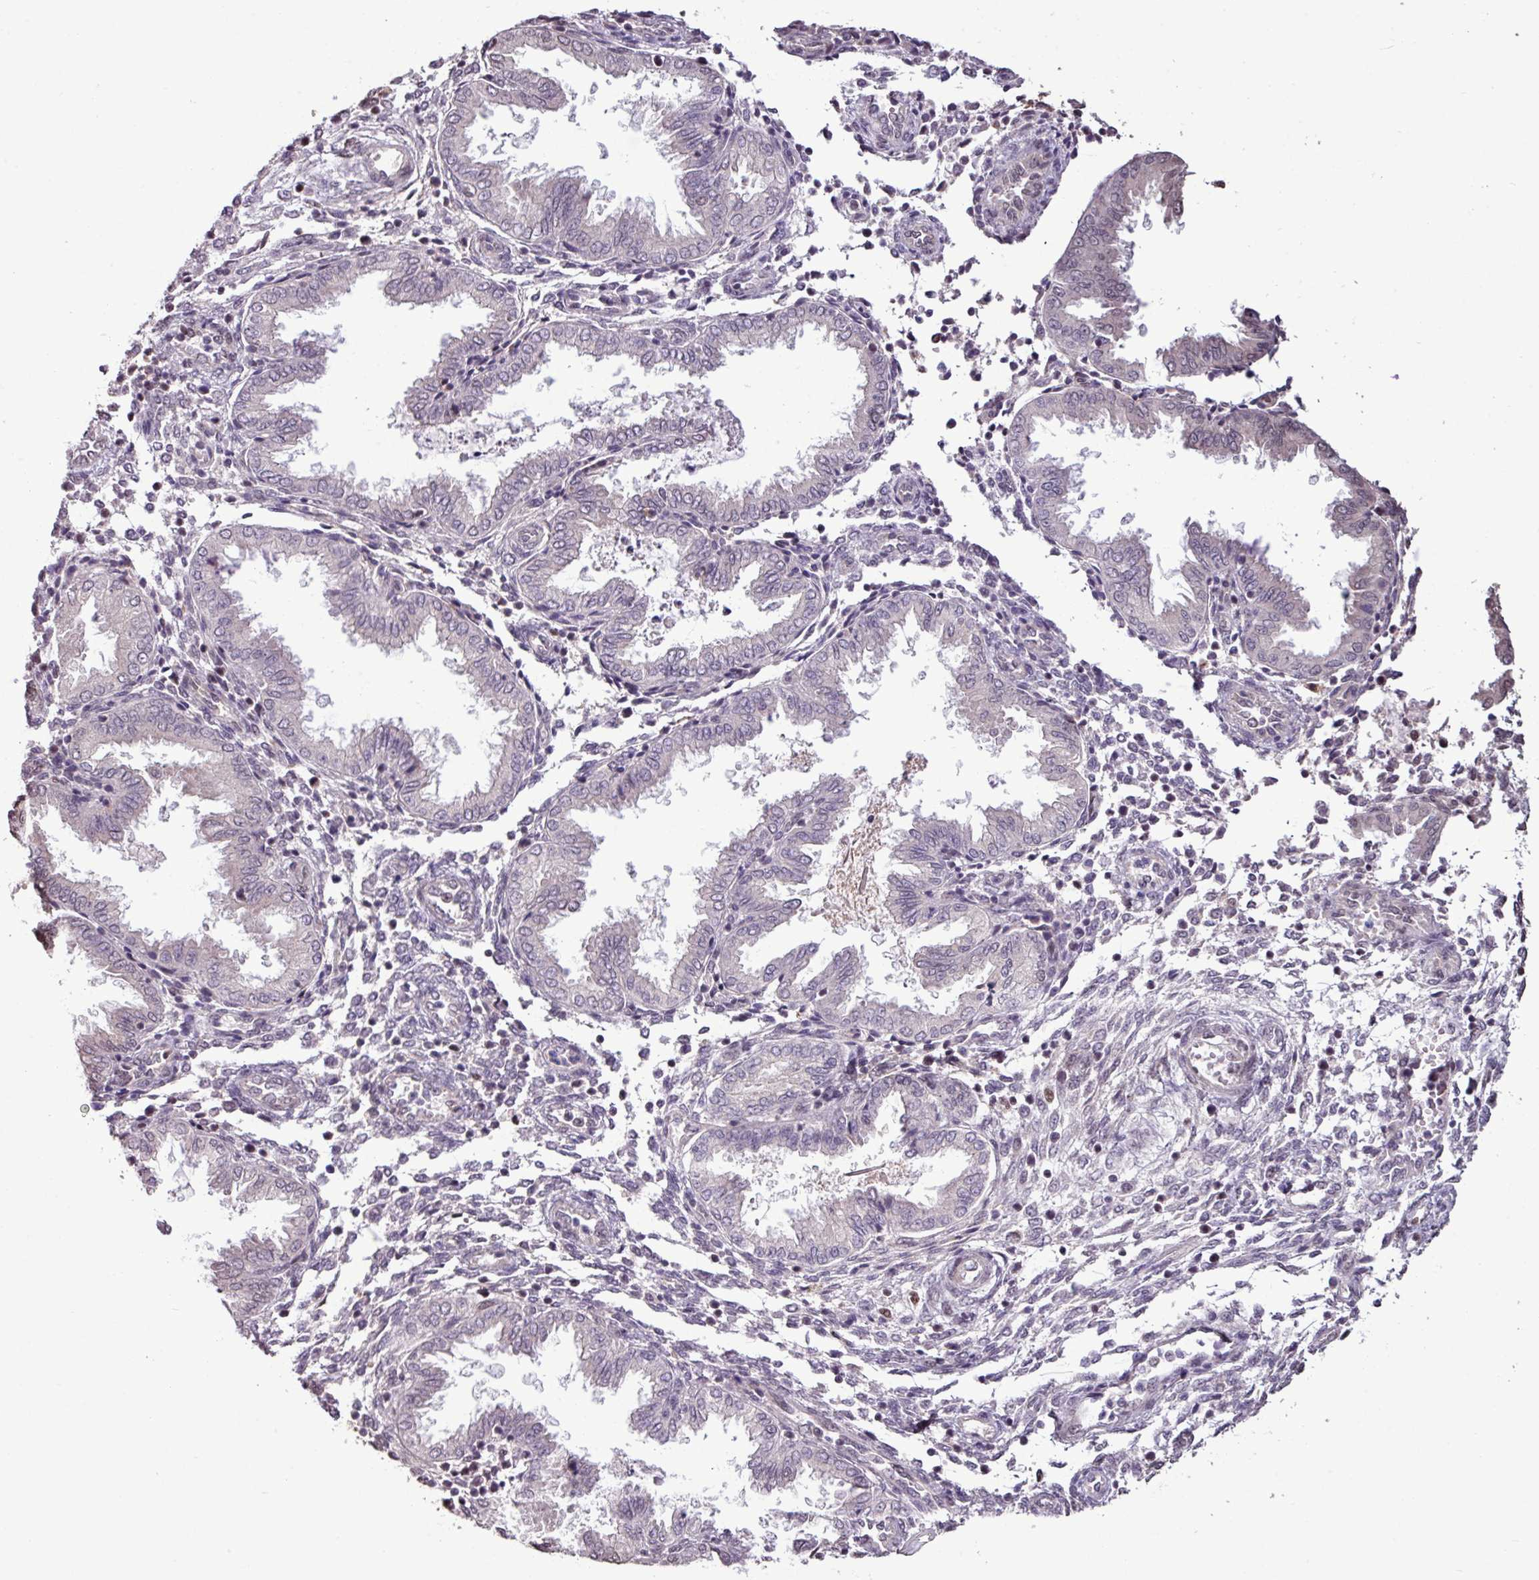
{"staining": {"intensity": "negative", "quantity": "none", "location": "none"}, "tissue": "endometrium", "cell_type": "Cells in endometrial stroma", "image_type": "normal", "snomed": [{"axis": "morphology", "description": "Normal tissue, NOS"}, {"axis": "topography", "description": "Endometrium"}], "caption": "Immunohistochemistry histopathology image of unremarkable endometrium: human endometrium stained with DAB exhibits no significant protein staining in cells in endometrial stroma.", "gene": "SKIC2", "patient": {"sex": "female", "age": 33}}